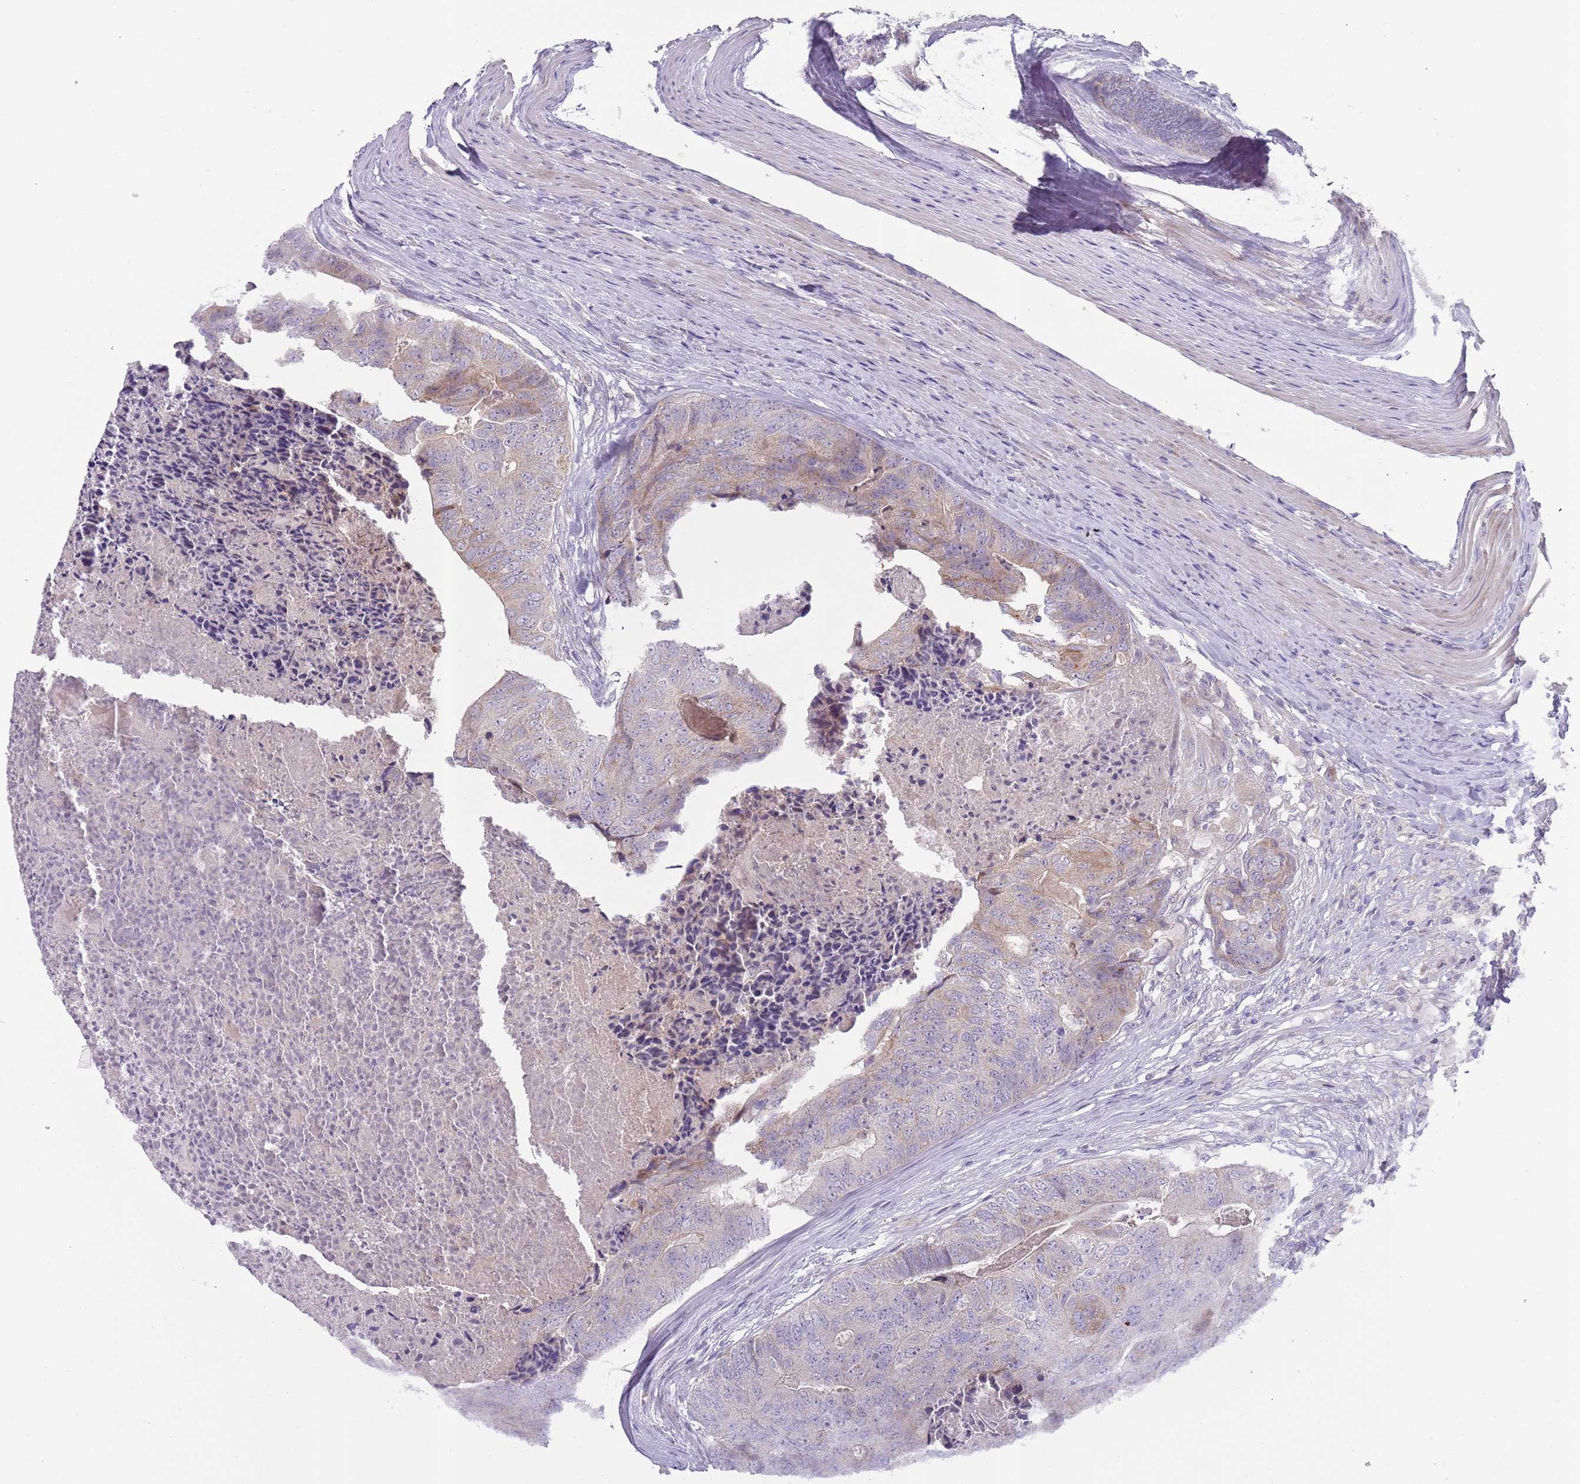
{"staining": {"intensity": "weak", "quantity": "<25%", "location": "cytoplasmic/membranous"}, "tissue": "colorectal cancer", "cell_type": "Tumor cells", "image_type": "cancer", "snomed": [{"axis": "morphology", "description": "Adenocarcinoma, NOS"}, {"axis": "topography", "description": "Colon"}], "caption": "Tumor cells show no significant expression in colorectal cancer (adenocarcinoma). (DAB immunohistochemistry (IHC) with hematoxylin counter stain).", "gene": "PRAC1", "patient": {"sex": "female", "age": 67}}